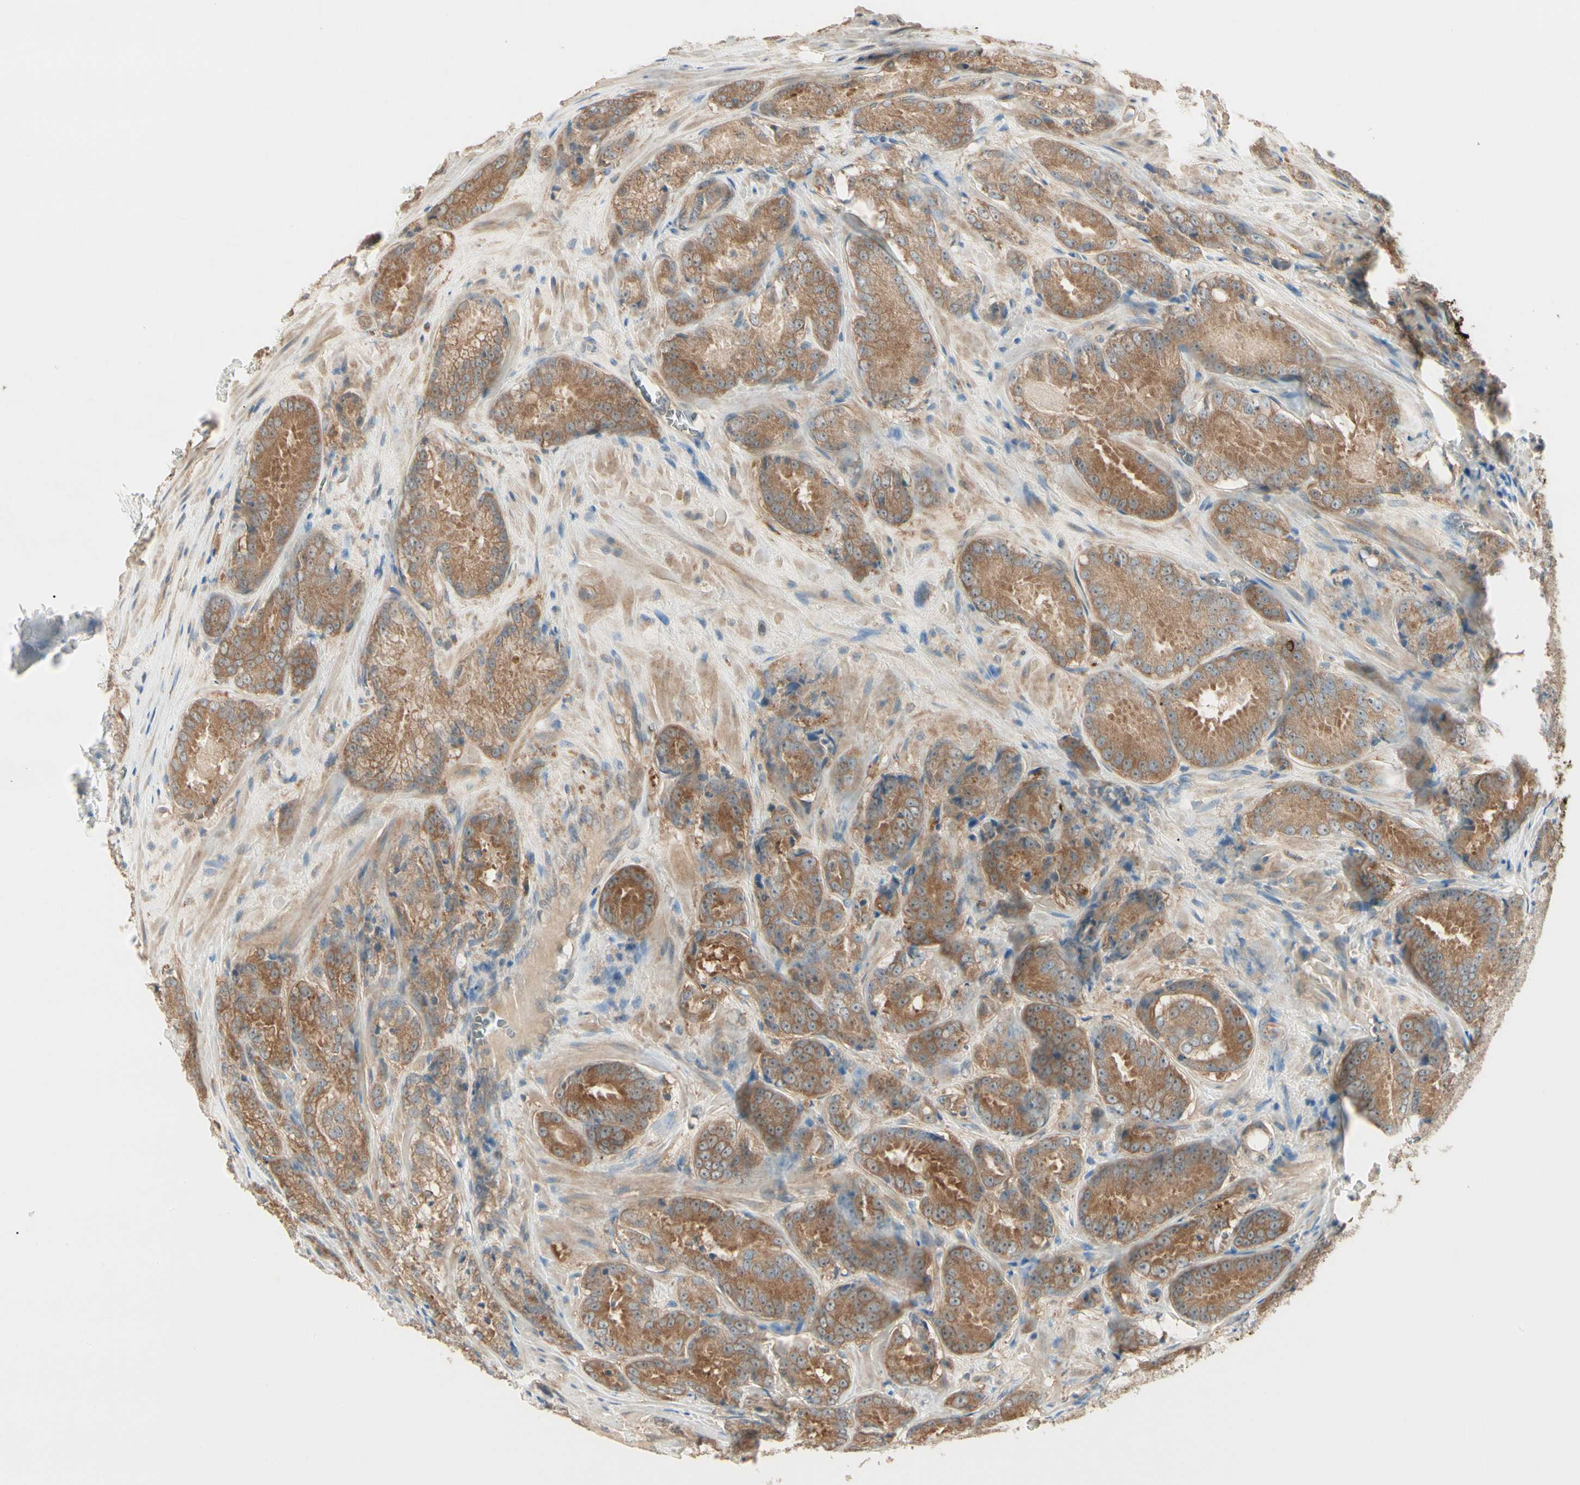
{"staining": {"intensity": "moderate", "quantity": ">75%", "location": "cytoplasmic/membranous"}, "tissue": "prostate cancer", "cell_type": "Tumor cells", "image_type": "cancer", "snomed": [{"axis": "morphology", "description": "Adenocarcinoma, High grade"}, {"axis": "topography", "description": "Prostate"}], "caption": "Immunohistochemical staining of adenocarcinoma (high-grade) (prostate) reveals moderate cytoplasmic/membranous protein positivity in about >75% of tumor cells.", "gene": "IRAG1", "patient": {"sex": "male", "age": 64}}